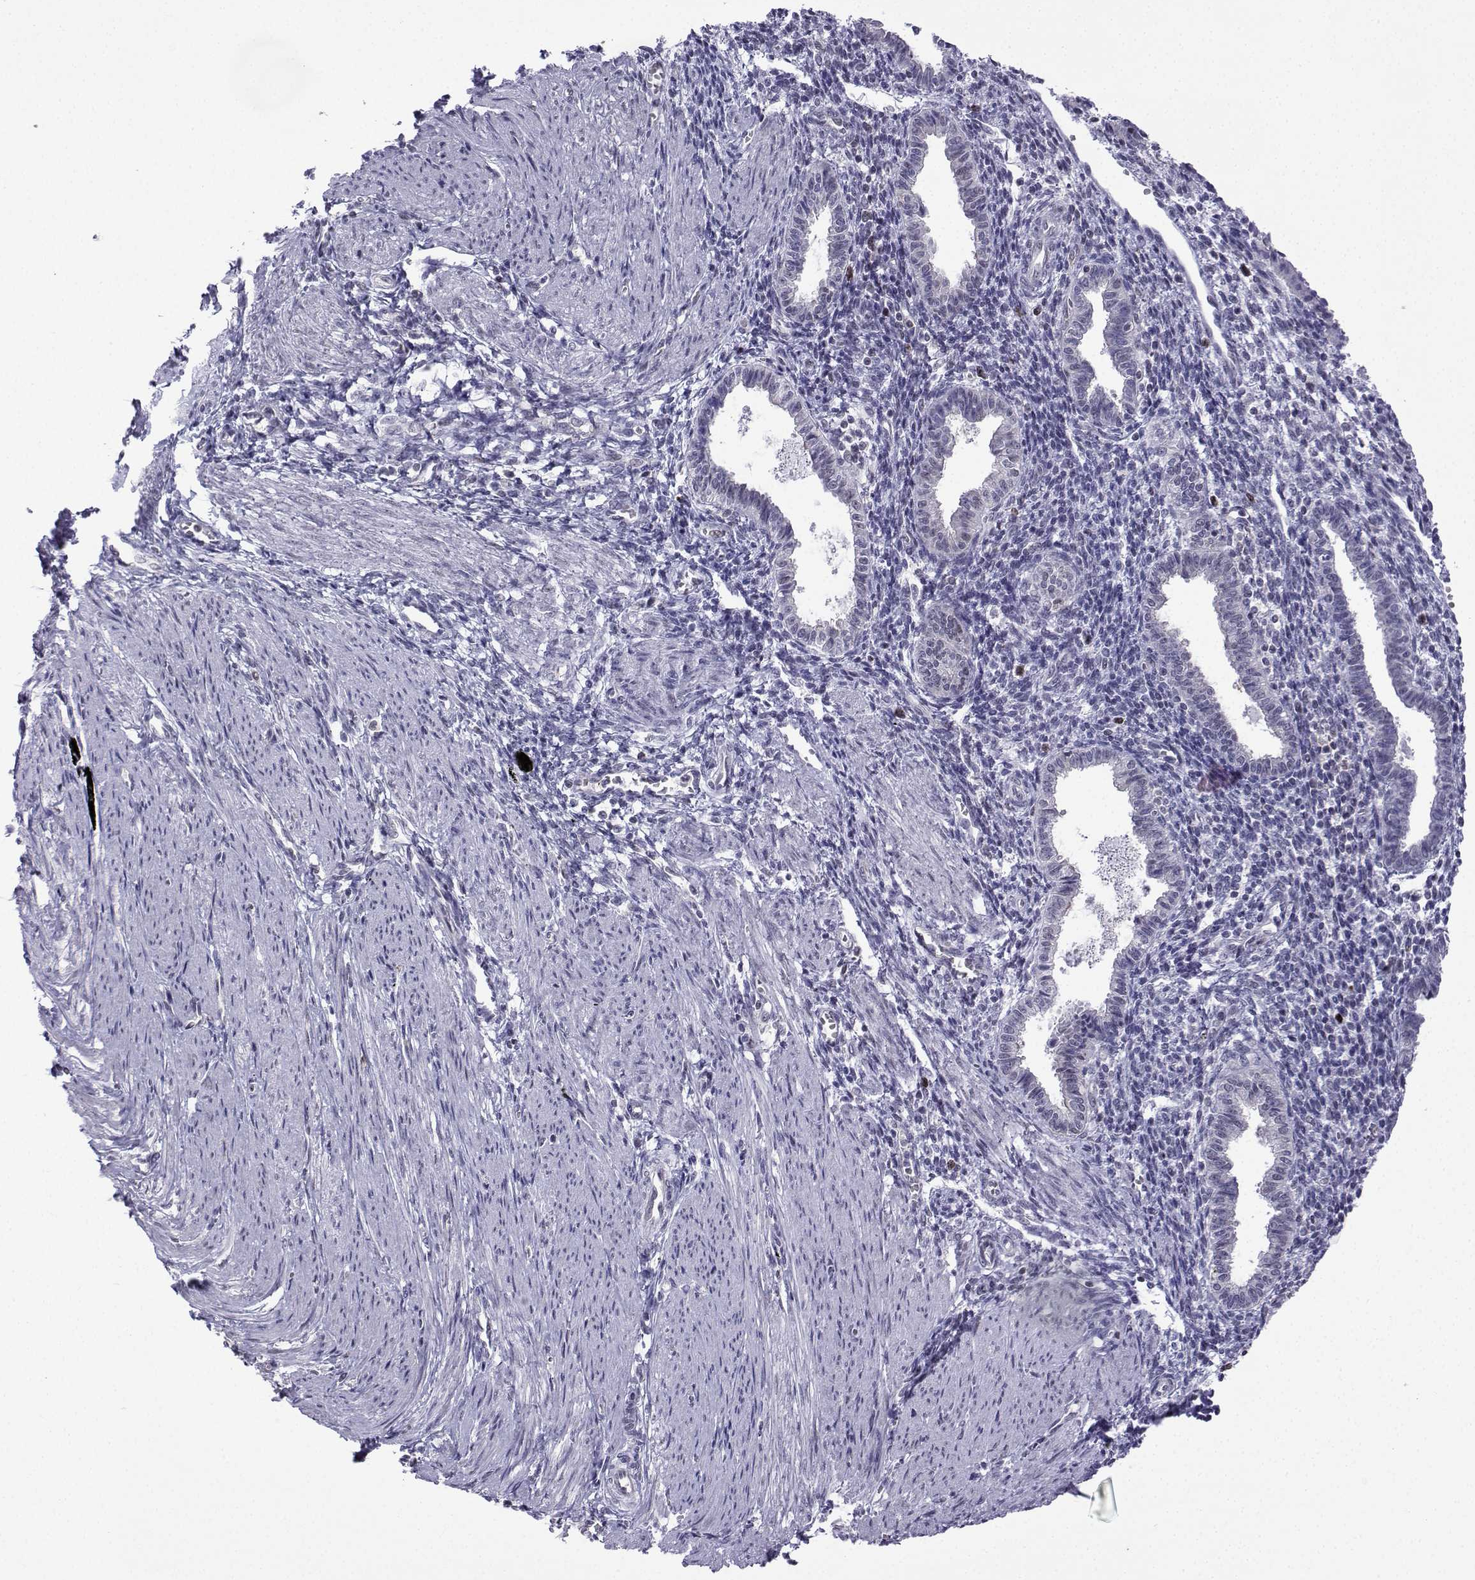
{"staining": {"intensity": "moderate", "quantity": "<25%", "location": "nuclear"}, "tissue": "endometrium", "cell_type": "Cells in endometrial stroma", "image_type": "normal", "snomed": [{"axis": "morphology", "description": "Normal tissue, NOS"}, {"axis": "topography", "description": "Endometrium"}], "caption": "The immunohistochemical stain labels moderate nuclear positivity in cells in endometrial stroma of unremarkable endometrium. (Stains: DAB (3,3'-diaminobenzidine) in brown, nuclei in blue, Microscopy: brightfield microscopy at high magnification).", "gene": "INCENP", "patient": {"sex": "female", "age": 37}}